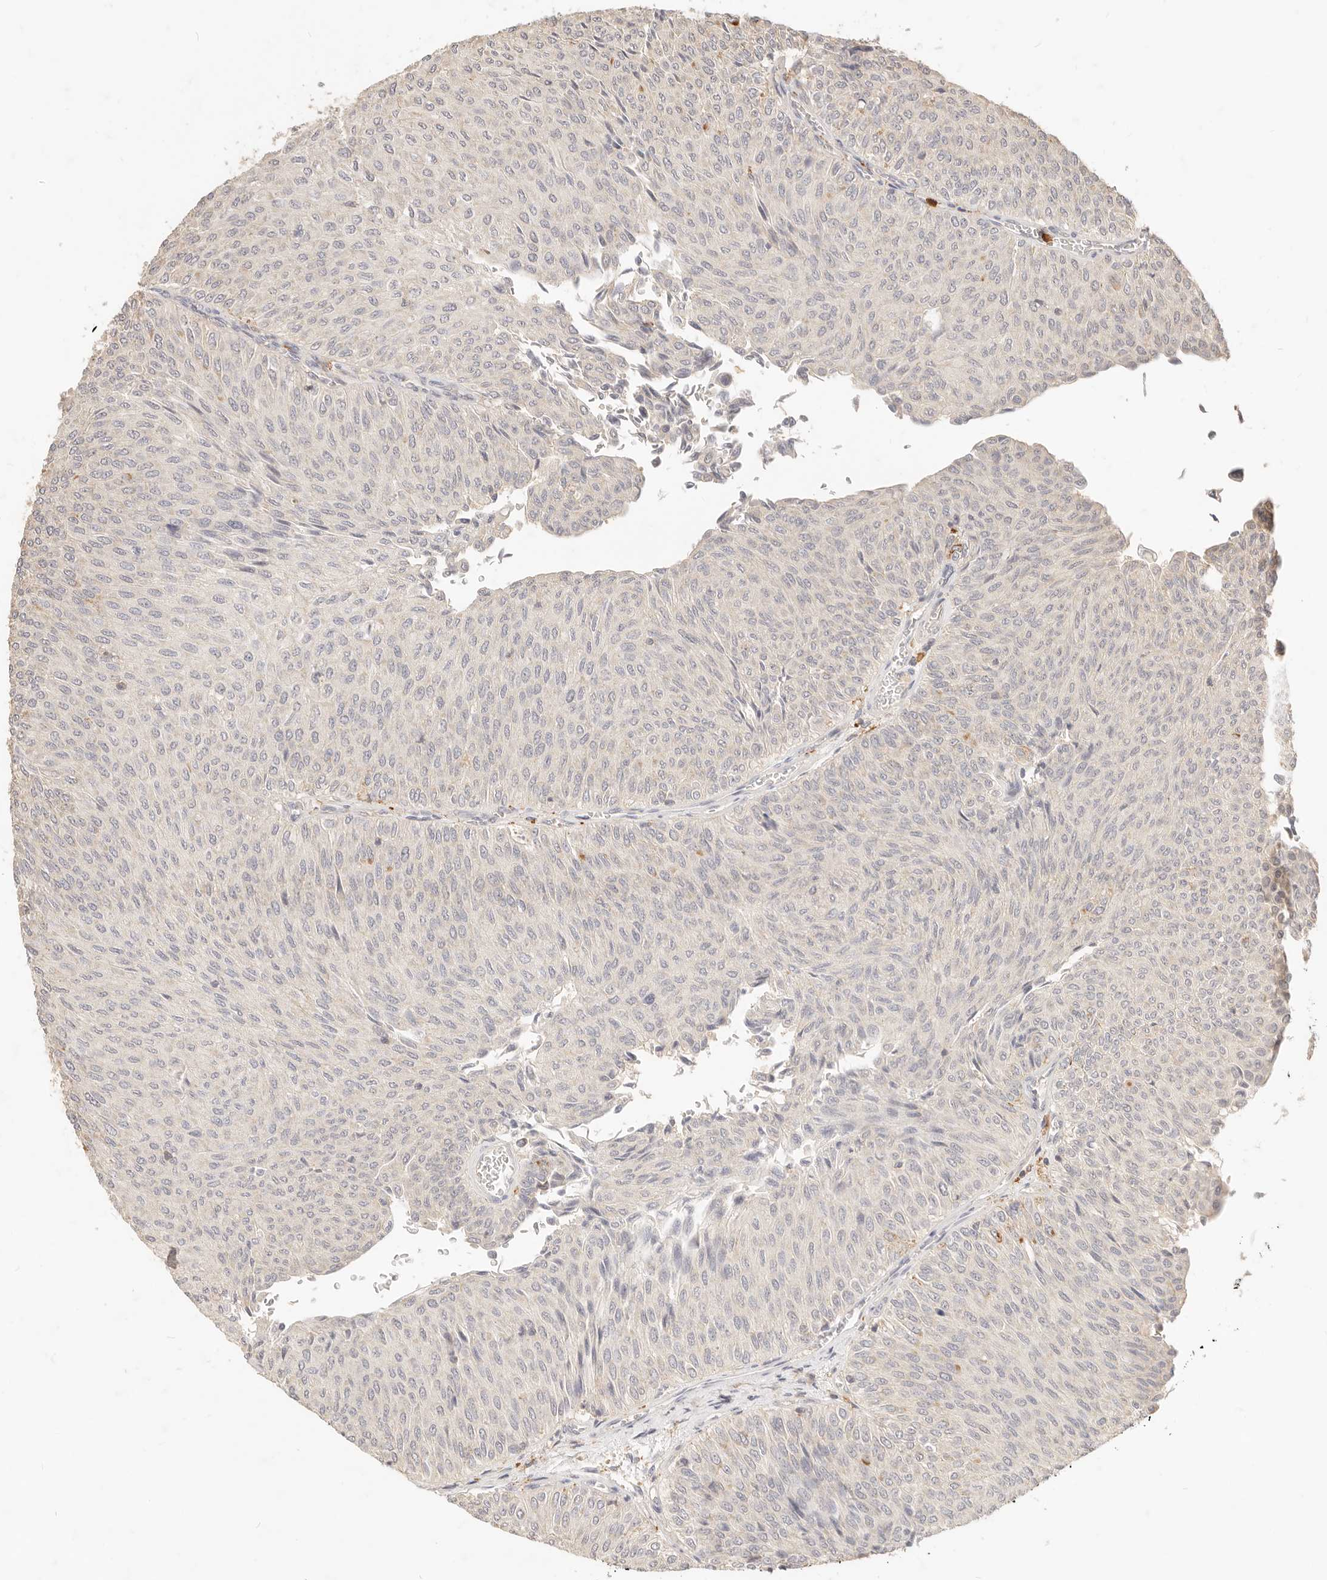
{"staining": {"intensity": "negative", "quantity": "none", "location": "none"}, "tissue": "urothelial cancer", "cell_type": "Tumor cells", "image_type": "cancer", "snomed": [{"axis": "morphology", "description": "Urothelial carcinoma, Low grade"}, {"axis": "topography", "description": "Urinary bladder"}], "caption": "Immunohistochemistry of human urothelial carcinoma (low-grade) reveals no positivity in tumor cells. (IHC, brightfield microscopy, high magnification).", "gene": "TMTC2", "patient": {"sex": "male", "age": 78}}